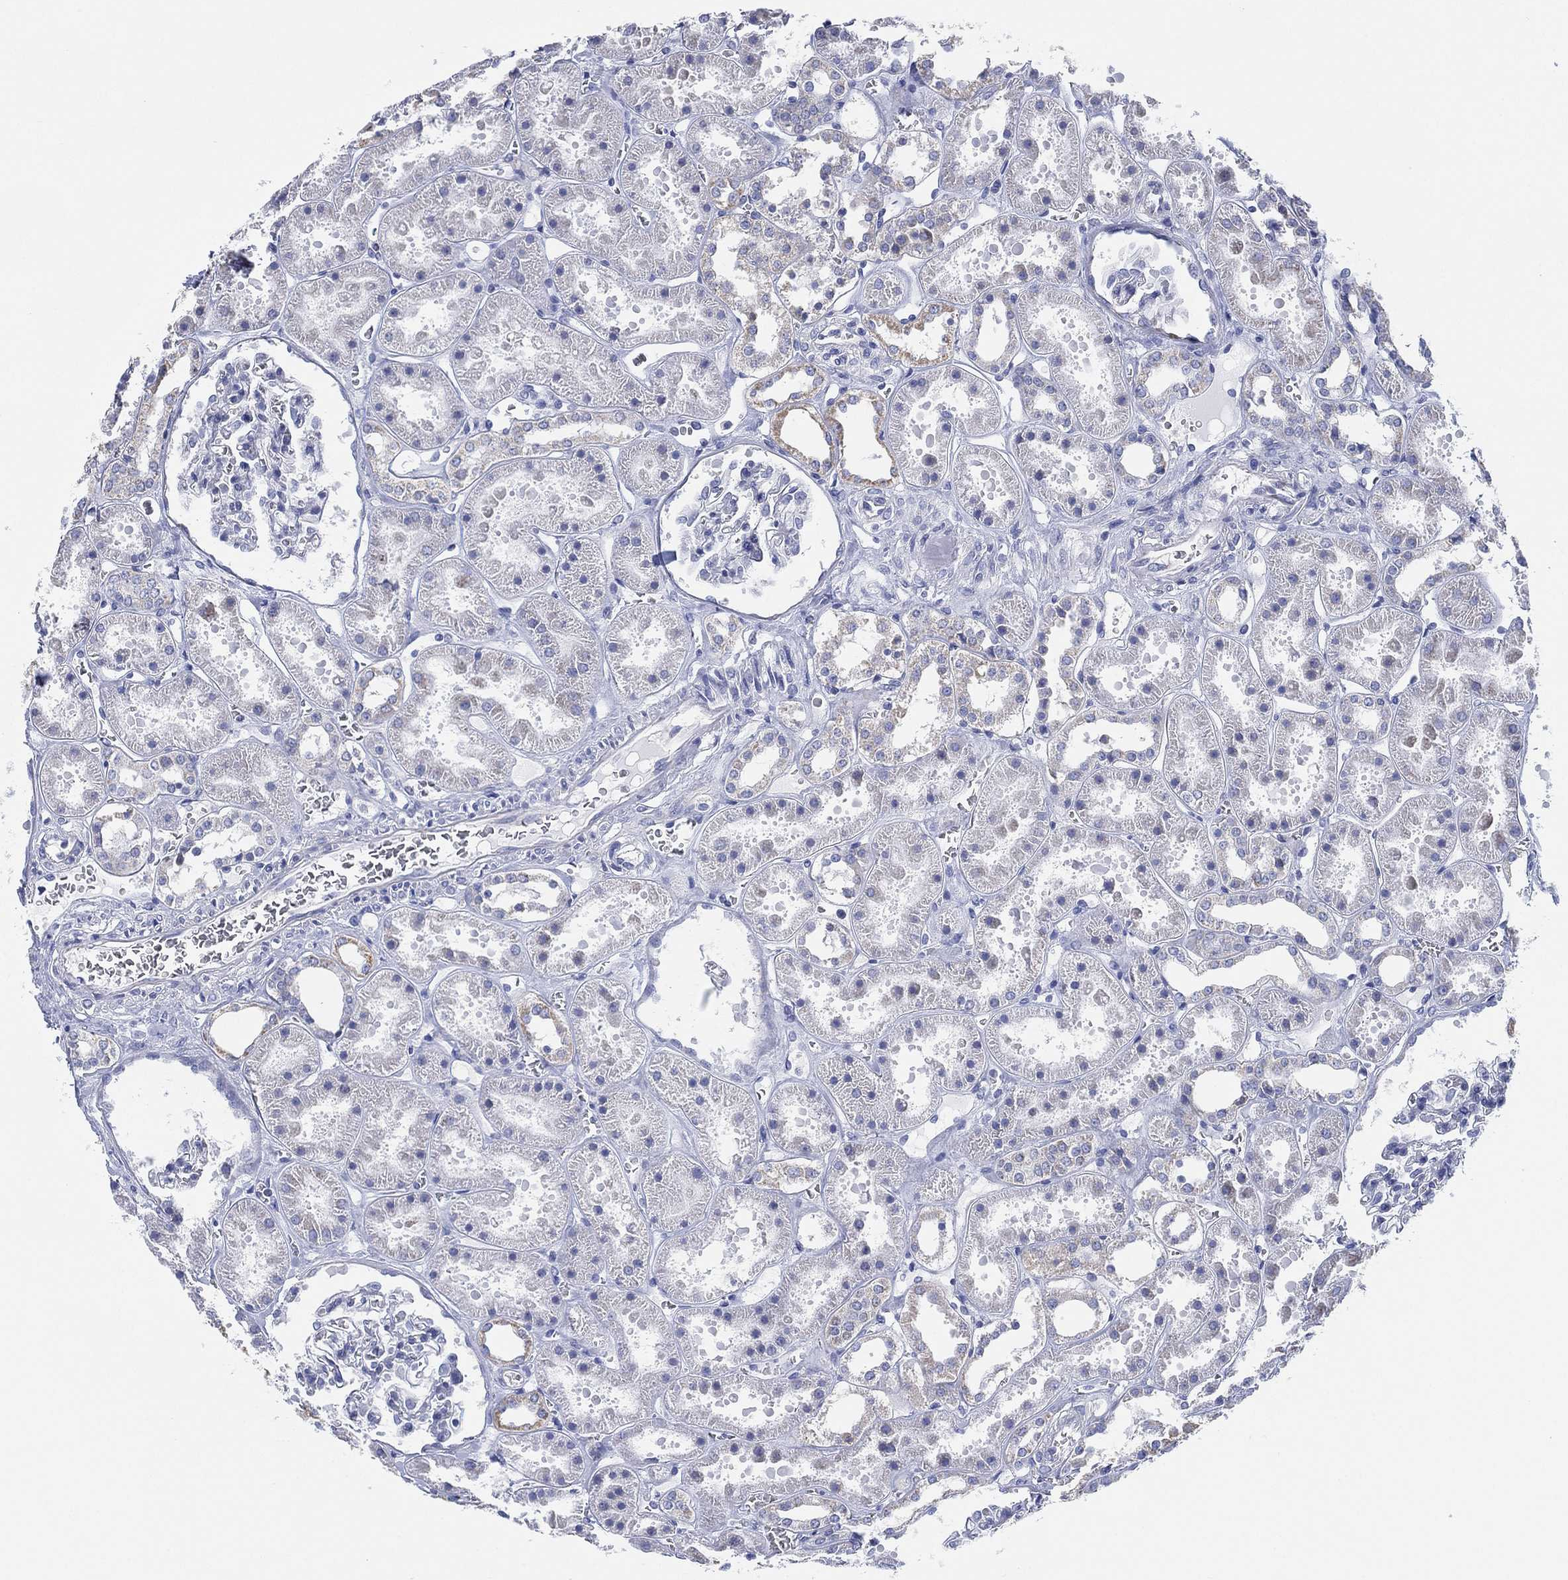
{"staining": {"intensity": "negative", "quantity": "none", "location": "none"}, "tissue": "kidney", "cell_type": "Cells in glomeruli", "image_type": "normal", "snomed": [{"axis": "morphology", "description": "Normal tissue, NOS"}, {"axis": "topography", "description": "Kidney"}], "caption": "DAB (3,3'-diaminobenzidine) immunohistochemical staining of normal human kidney demonstrates no significant positivity in cells in glomeruli. (Stains: DAB immunohistochemistry (IHC) with hematoxylin counter stain, Microscopy: brightfield microscopy at high magnification).", "gene": "CFTR", "patient": {"sex": "female", "age": 41}}